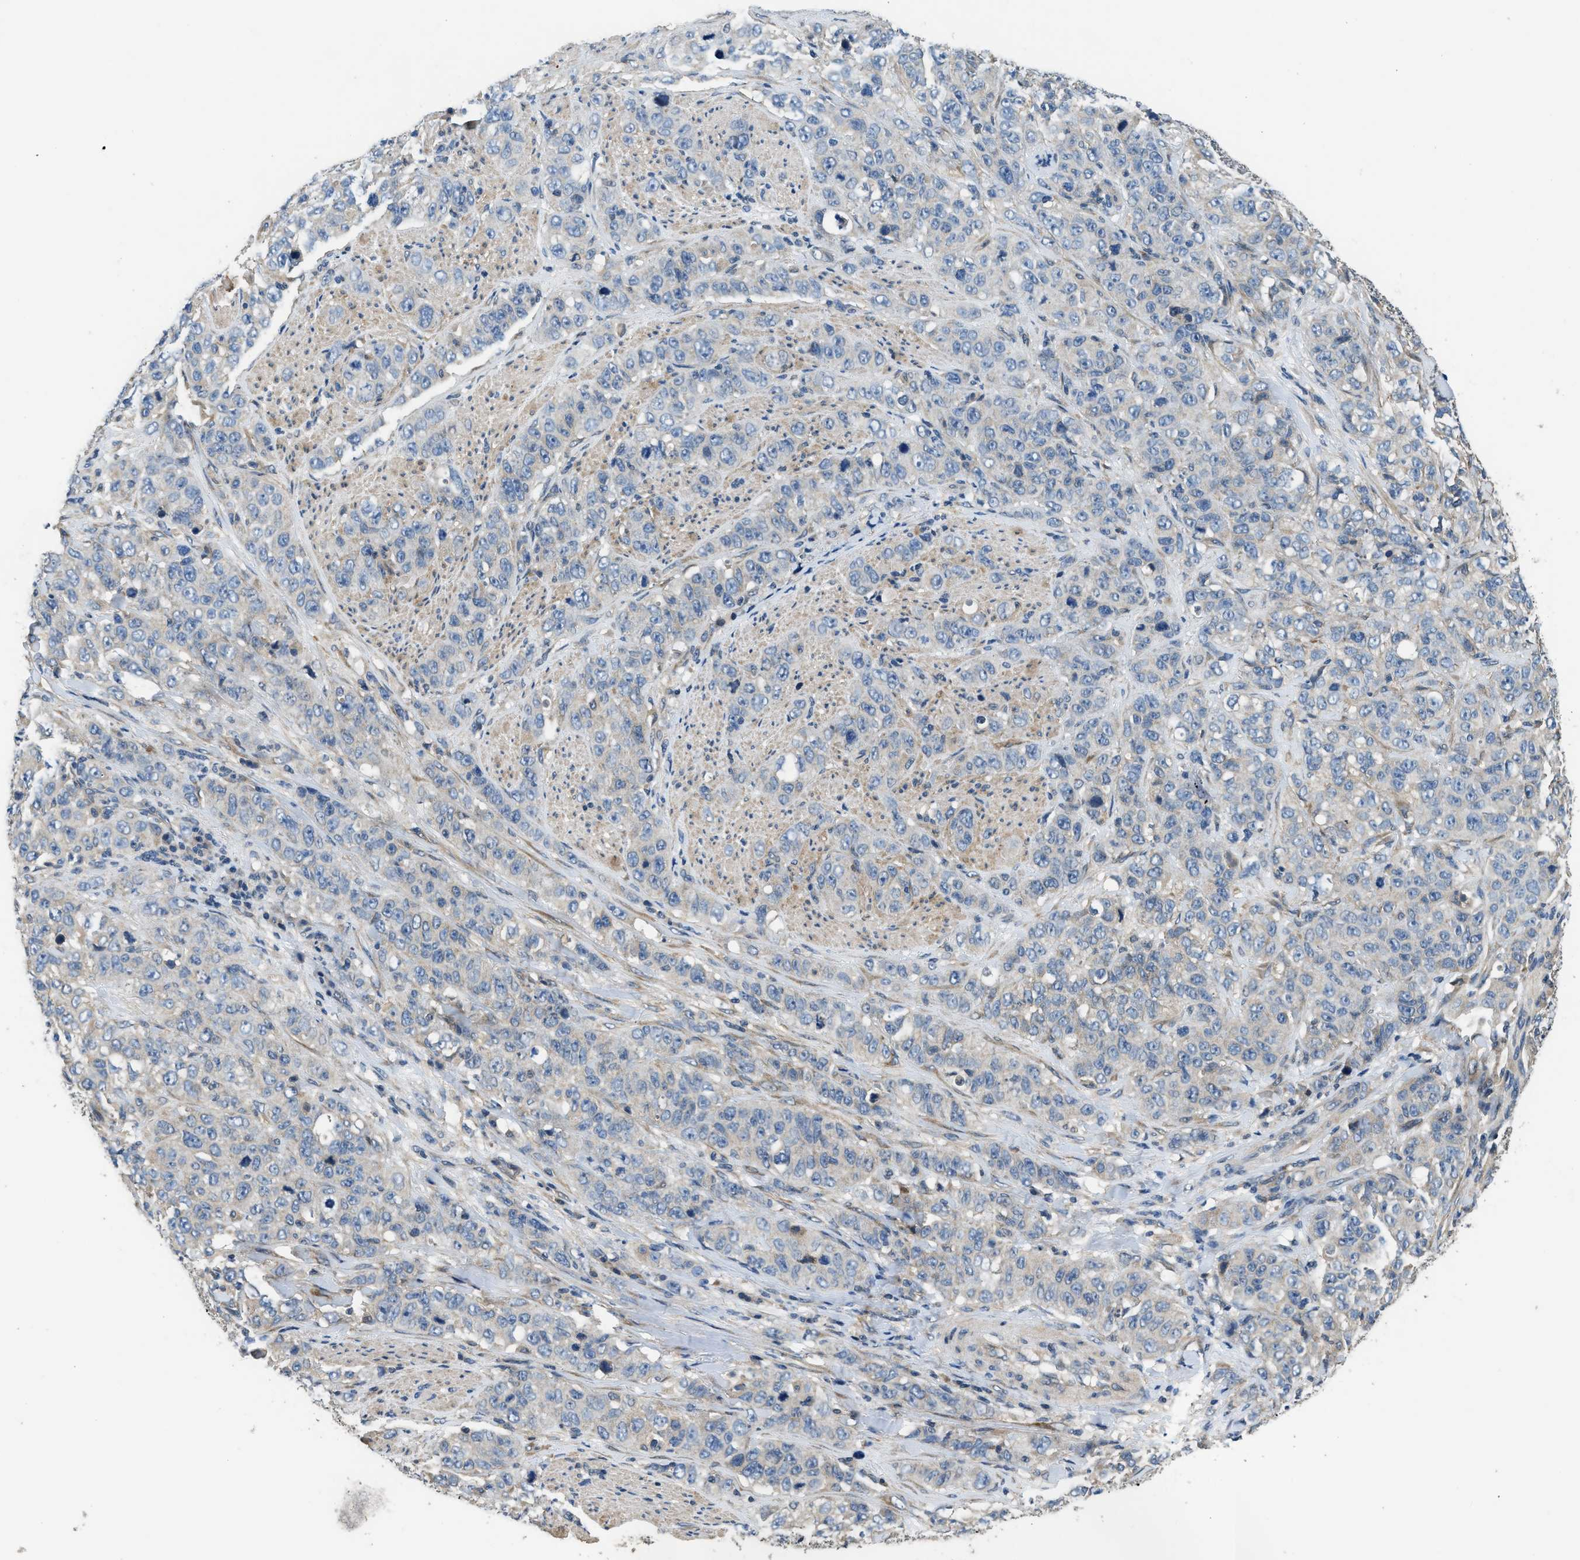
{"staining": {"intensity": "negative", "quantity": "none", "location": "none"}, "tissue": "stomach cancer", "cell_type": "Tumor cells", "image_type": "cancer", "snomed": [{"axis": "morphology", "description": "Adenocarcinoma, NOS"}, {"axis": "topography", "description": "Stomach"}], "caption": "Immunohistochemical staining of human stomach cancer (adenocarcinoma) exhibits no significant expression in tumor cells. (Brightfield microscopy of DAB (3,3'-diaminobenzidine) immunohistochemistry at high magnification).", "gene": "SSH2", "patient": {"sex": "male", "age": 48}}